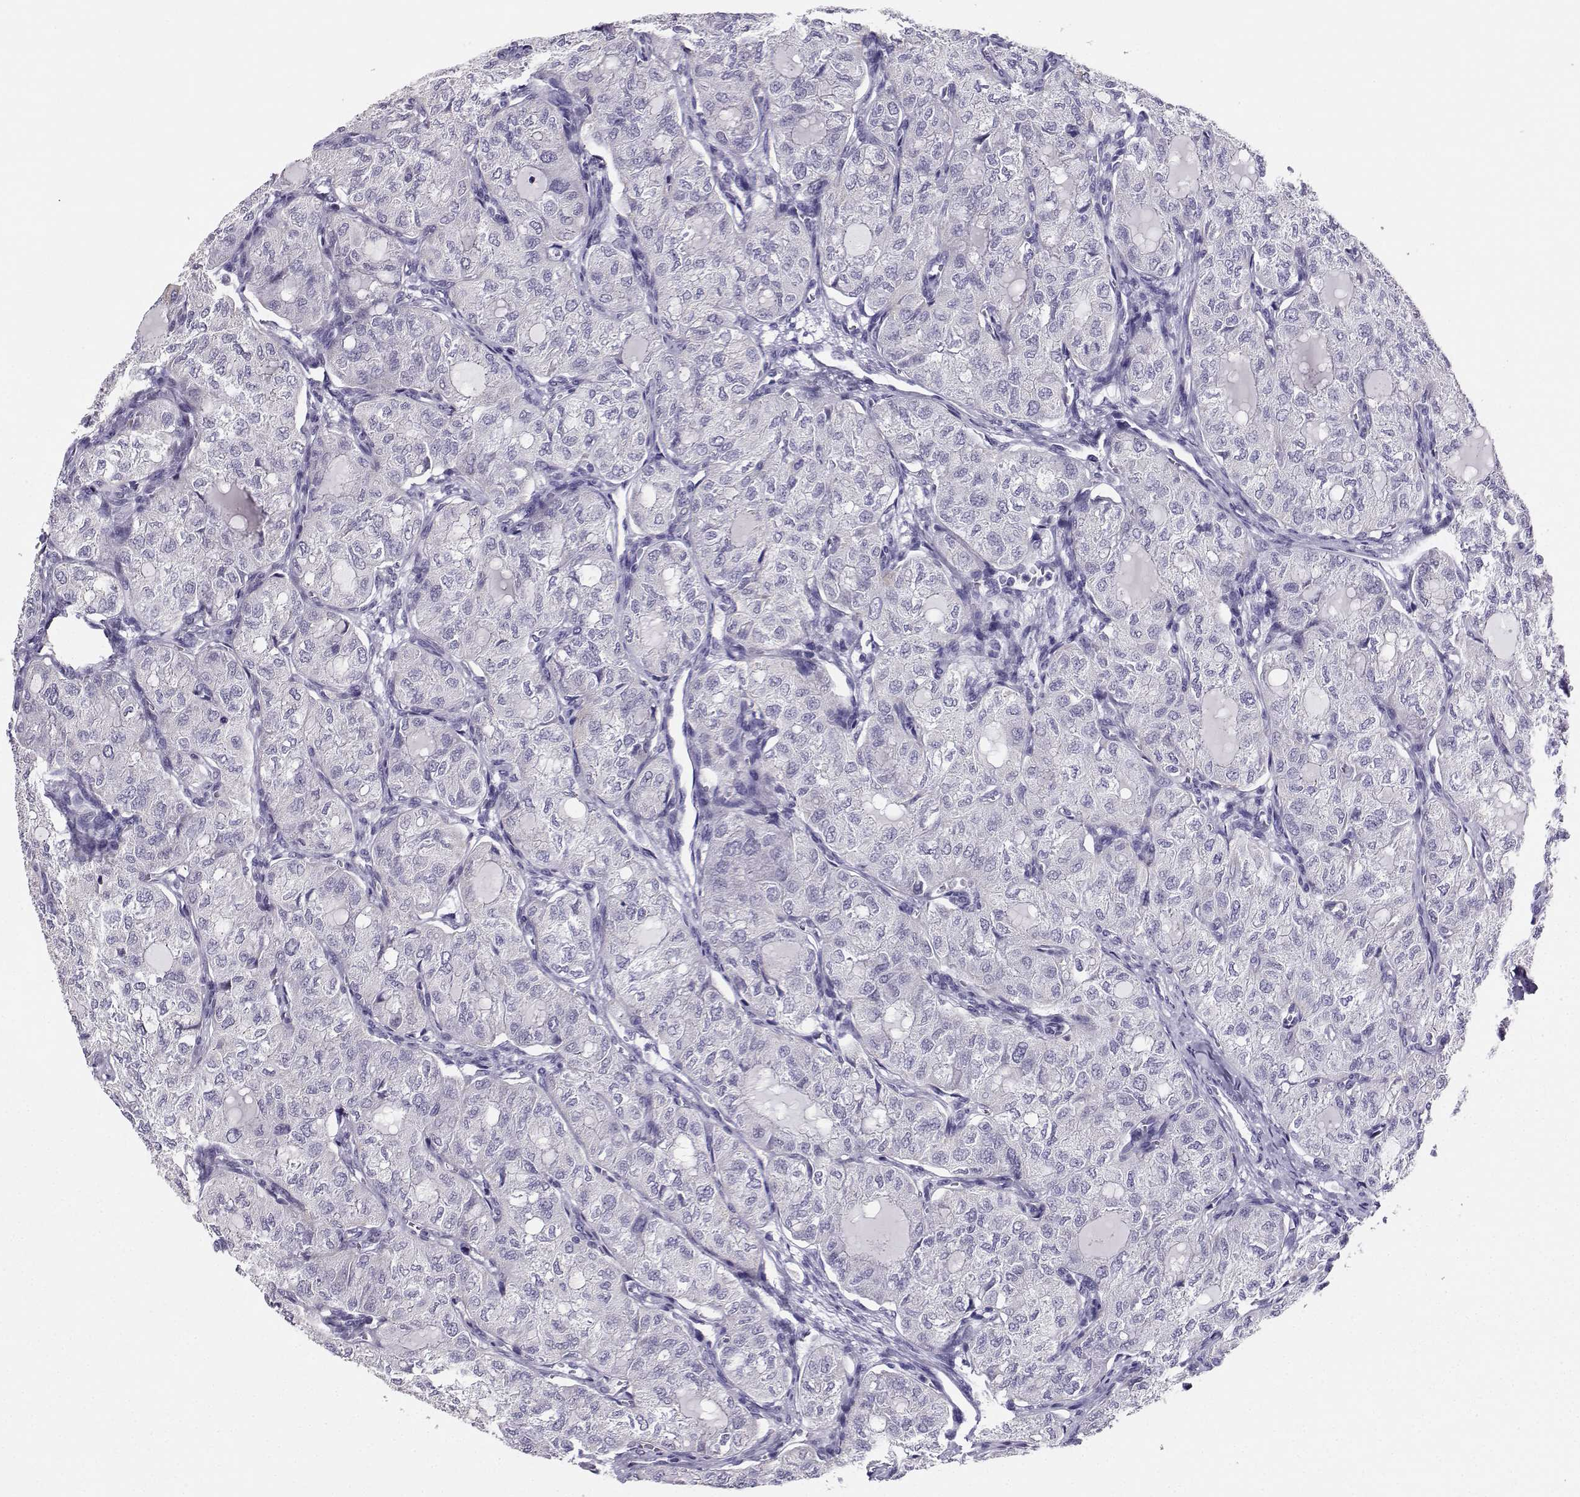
{"staining": {"intensity": "negative", "quantity": "none", "location": "none"}, "tissue": "thyroid cancer", "cell_type": "Tumor cells", "image_type": "cancer", "snomed": [{"axis": "morphology", "description": "Follicular adenoma carcinoma, NOS"}, {"axis": "topography", "description": "Thyroid gland"}], "caption": "Immunohistochemistry micrograph of neoplastic tissue: human follicular adenoma carcinoma (thyroid) stained with DAB shows no significant protein staining in tumor cells.", "gene": "AVP", "patient": {"sex": "male", "age": 75}}